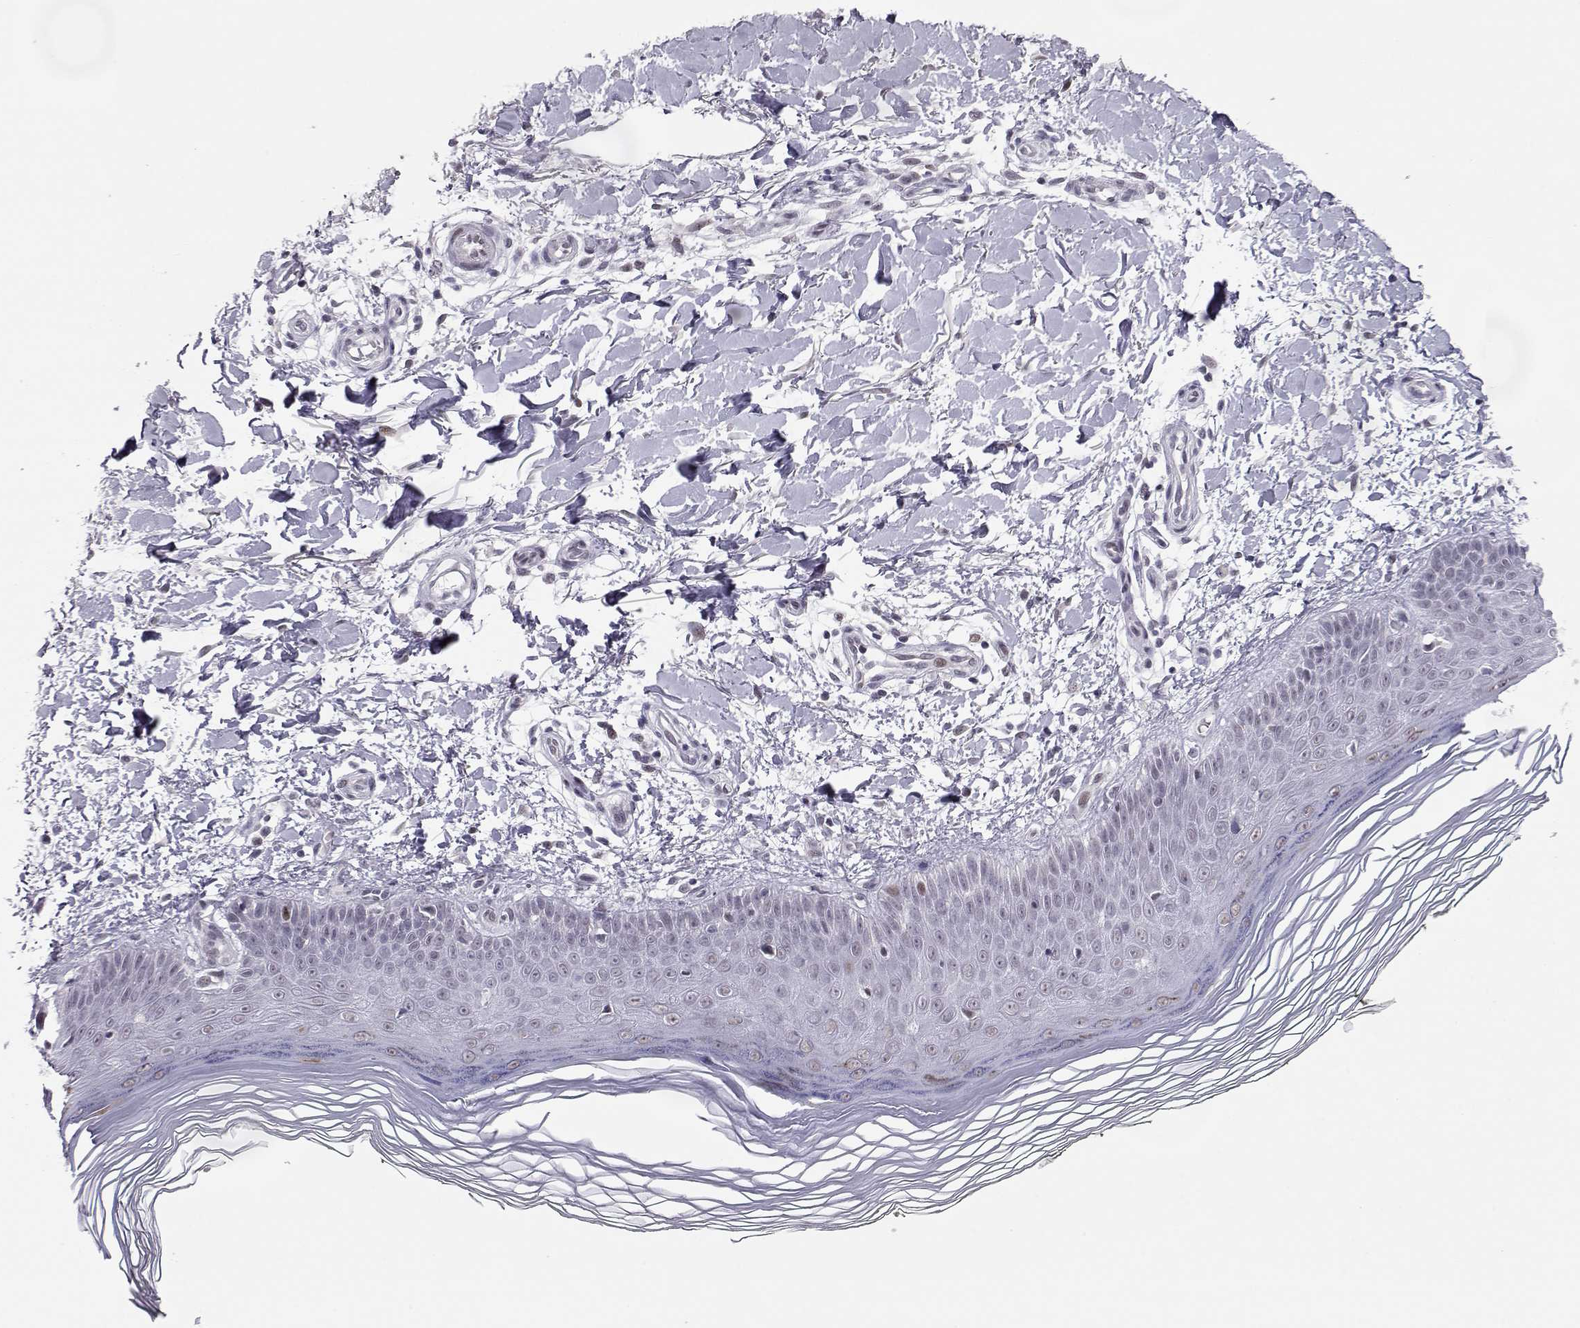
{"staining": {"intensity": "negative", "quantity": "none", "location": "none"}, "tissue": "skin", "cell_type": "Fibroblasts", "image_type": "normal", "snomed": [{"axis": "morphology", "description": "Normal tissue, NOS"}, {"axis": "topography", "description": "Skin"}], "caption": "This micrograph is of benign skin stained with immunohistochemistry (IHC) to label a protein in brown with the nuclei are counter-stained blue. There is no positivity in fibroblasts. (Immunohistochemistry (ihc), brightfield microscopy, high magnification).", "gene": "SIX6", "patient": {"sex": "female", "age": 62}}